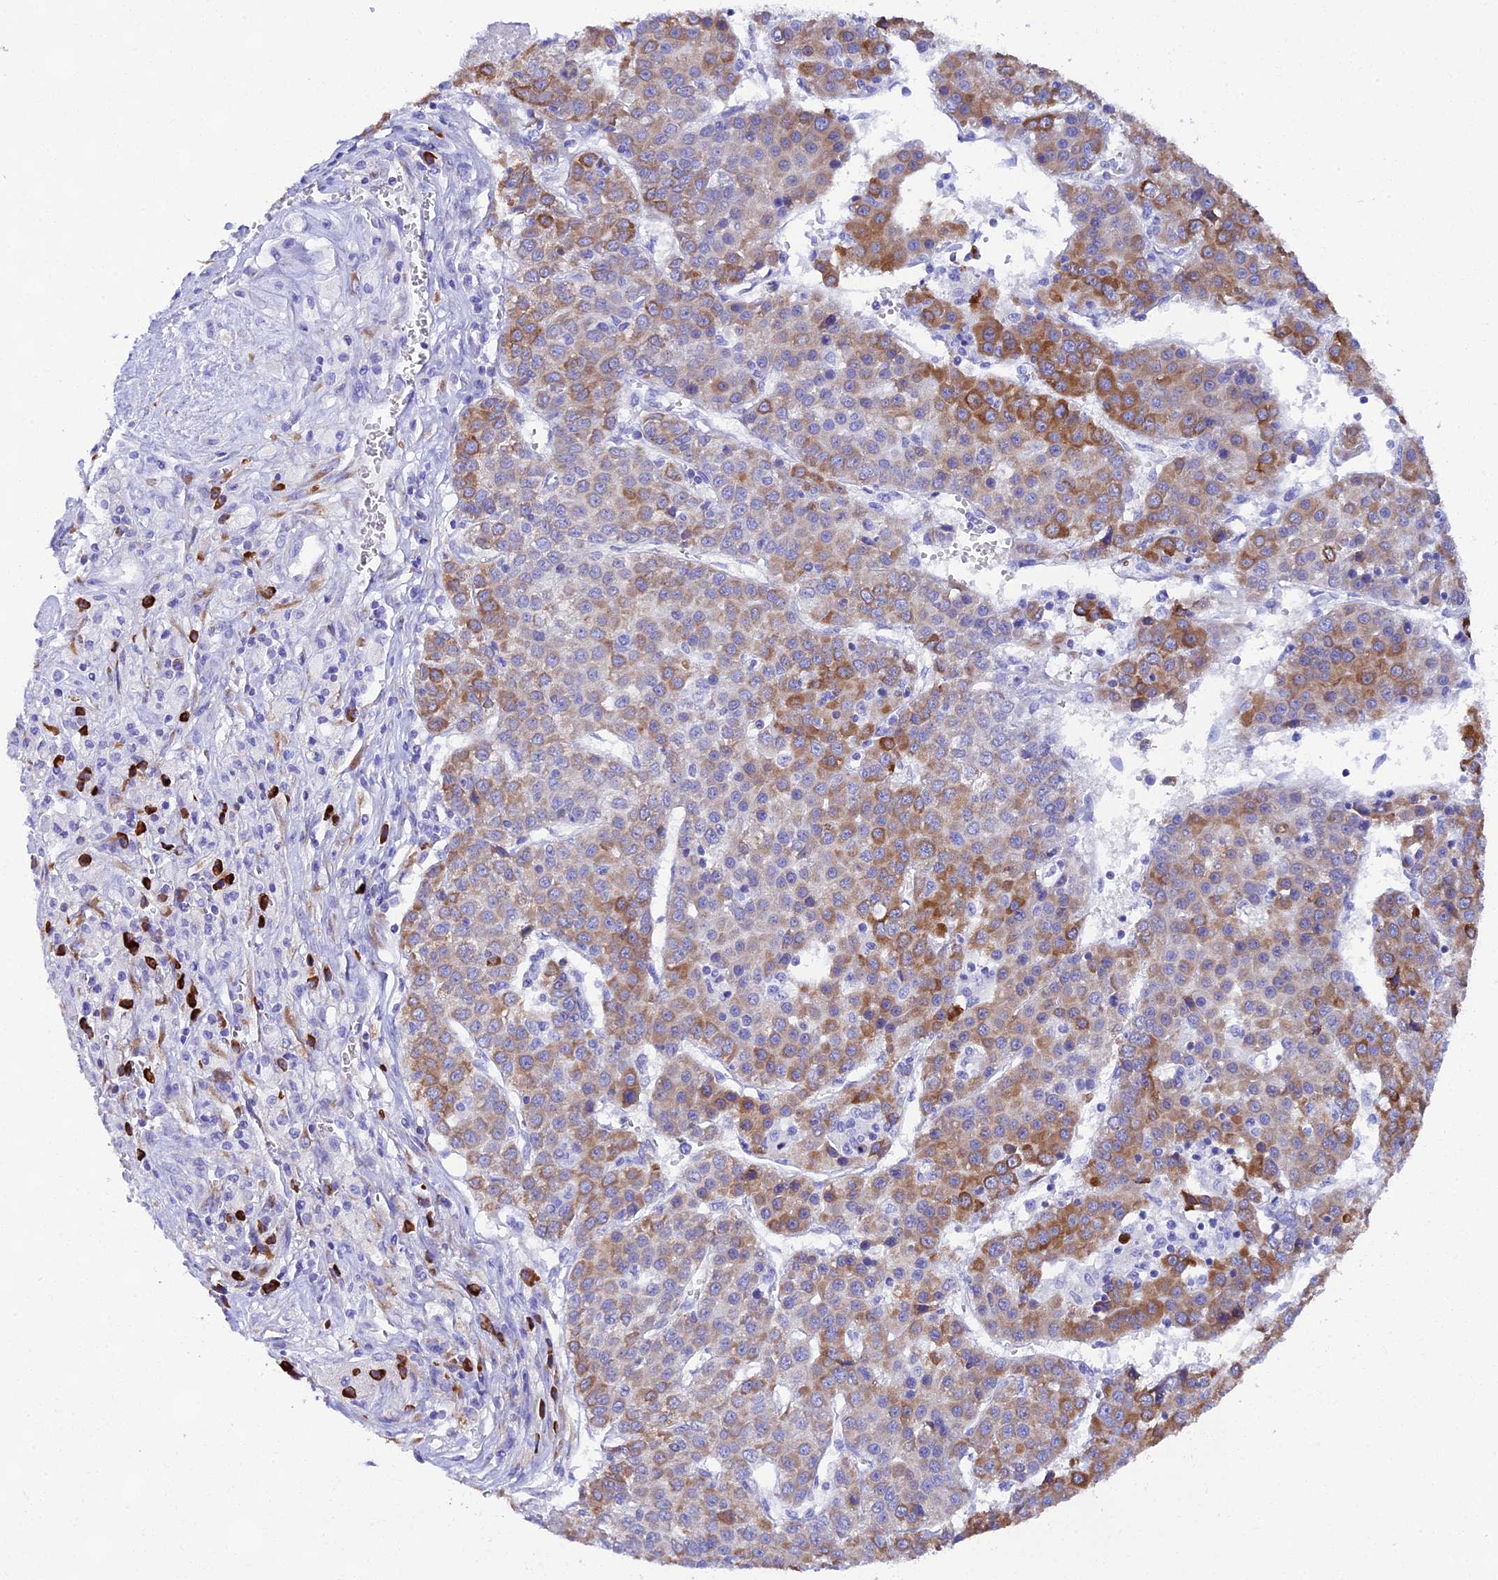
{"staining": {"intensity": "strong", "quantity": "25%-75%", "location": "cytoplasmic/membranous"}, "tissue": "liver cancer", "cell_type": "Tumor cells", "image_type": "cancer", "snomed": [{"axis": "morphology", "description": "Carcinoma, Hepatocellular, NOS"}, {"axis": "topography", "description": "Liver"}], "caption": "Immunohistochemistry (IHC) micrograph of human liver cancer stained for a protein (brown), which demonstrates high levels of strong cytoplasmic/membranous expression in approximately 25%-75% of tumor cells.", "gene": "FKBP11", "patient": {"sex": "female", "age": 53}}